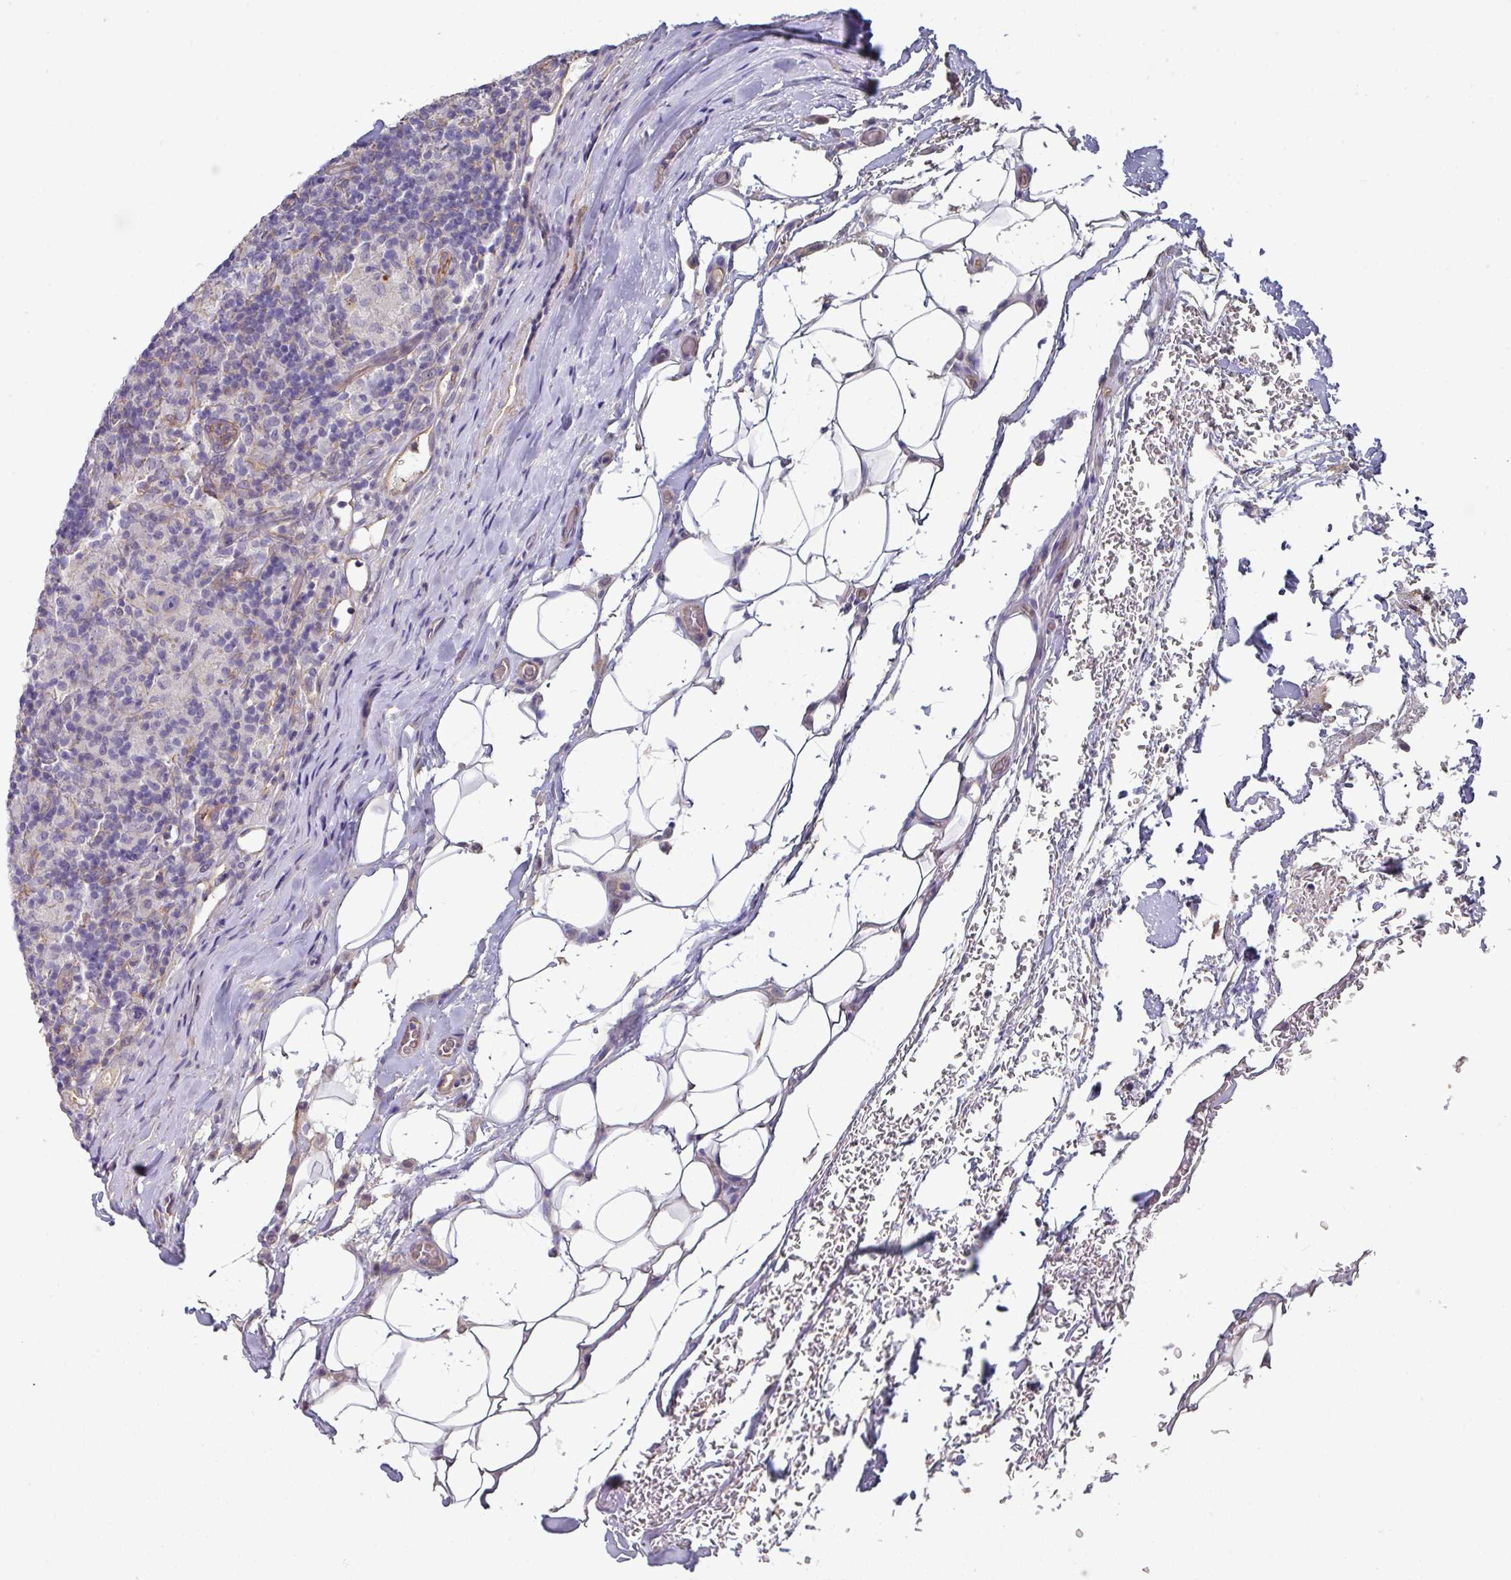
{"staining": {"intensity": "negative", "quantity": "none", "location": "none"}, "tissue": "lymphoma", "cell_type": "Tumor cells", "image_type": "cancer", "snomed": [{"axis": "morphology", "description": "Hodgkin's disease, NOS"}, {"axis": "topography", "description": "Lymph node"}], "caption": "The IHC micrograph has no significant staining in tumor cells of Hodgkin's disease tissue.", "gene": "PRR5", "patient": {"sex": "male", "age": 70}}